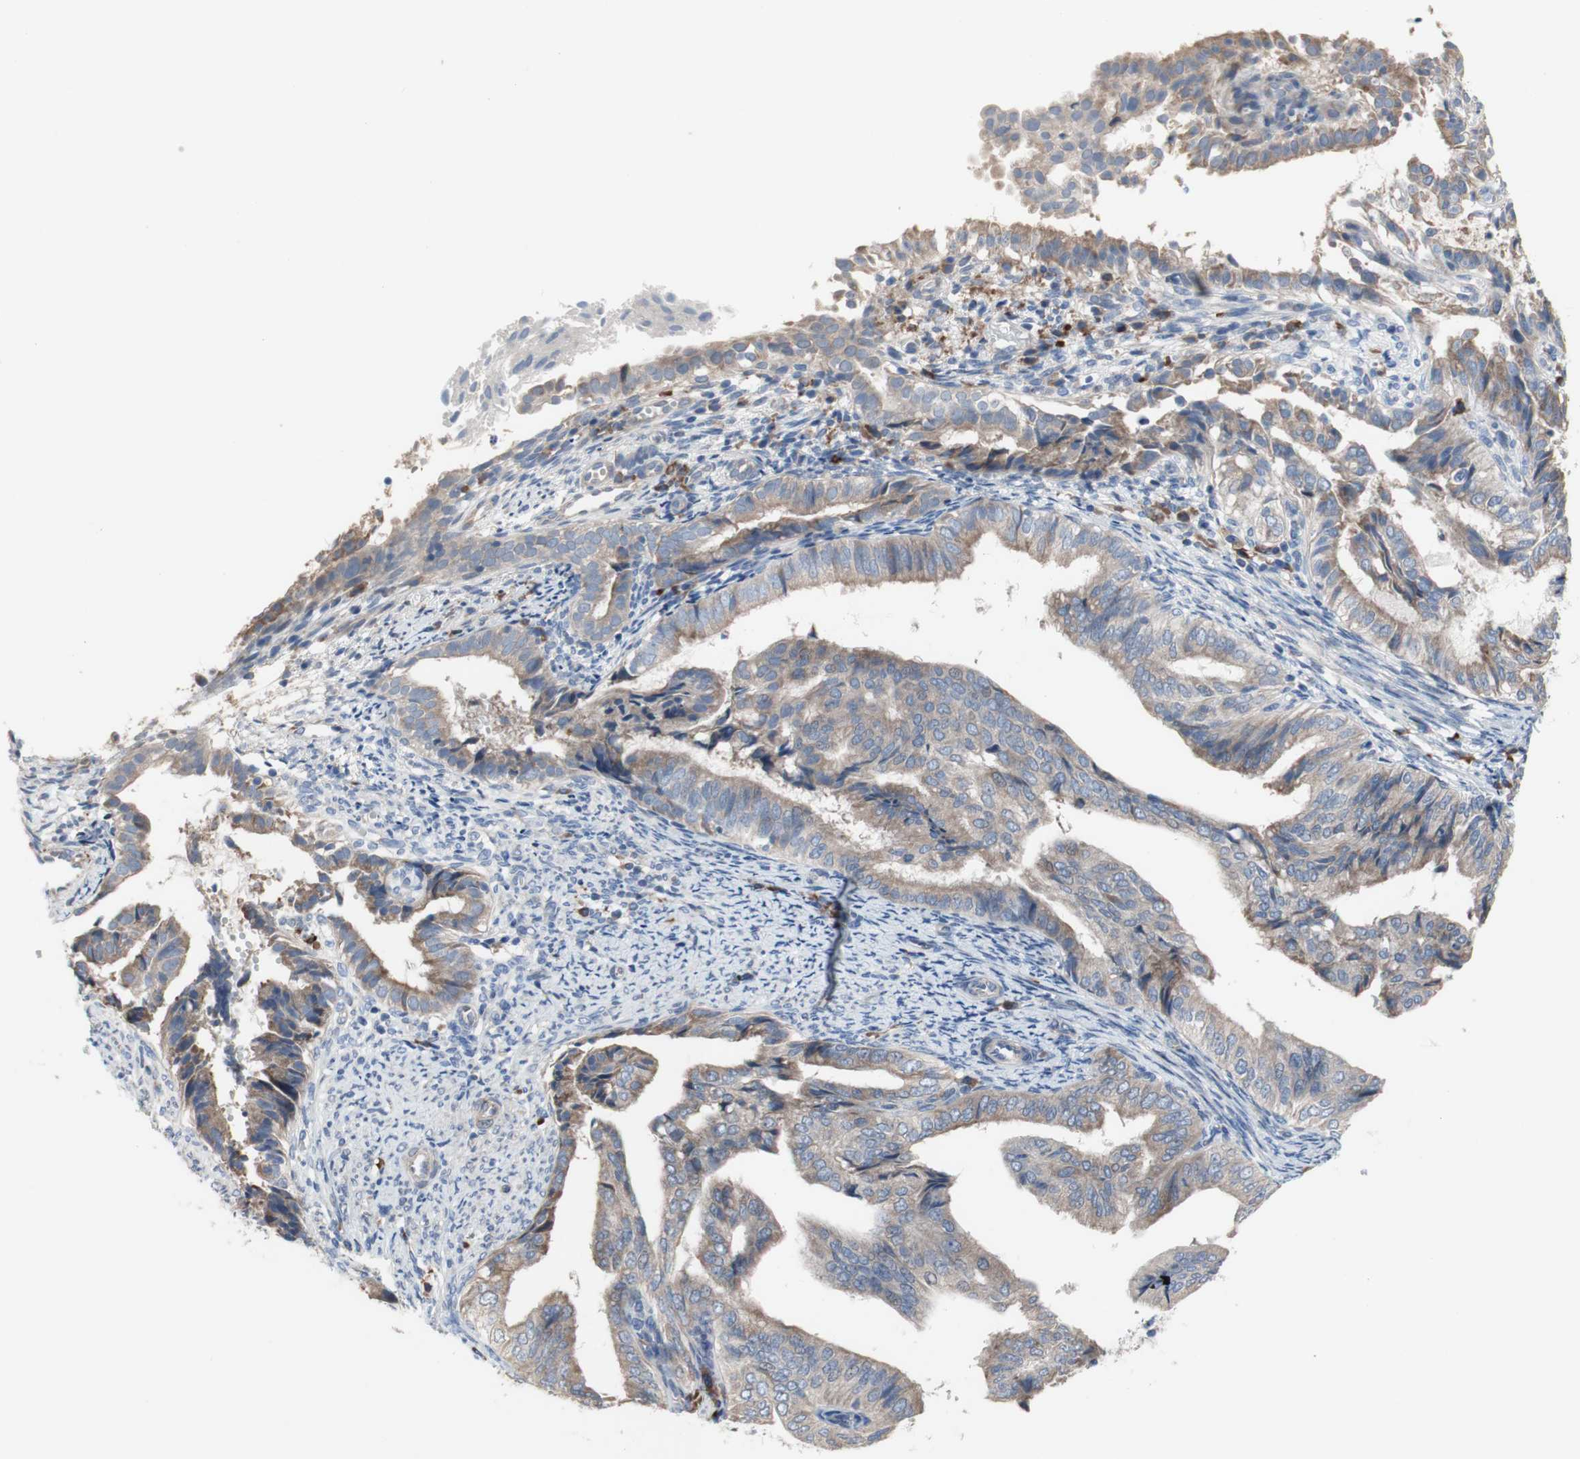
{"staining": {"intensity": "moderate", "quantity": ">75%", "location": "cytoplasmic/membranous"}, "tissue": "endometrial cancer", "cell_type": "Tumor cells", "image_type": "cancer", "snomed": [{"axis": "morphology", "description": "Adenocarcinoma, NOS"}, {"axis": "topography", "description": "Endometrium"}], "caption": "Approximately >75% of tumor cells in human adenocarcinoma (endometrial) demonstrate moderate cytoplasmic/membranous protein expression as visualized by brown immunohistochemical staining.", "gene": "TTC14", "patient": {"sex": "female", "age": 58}}